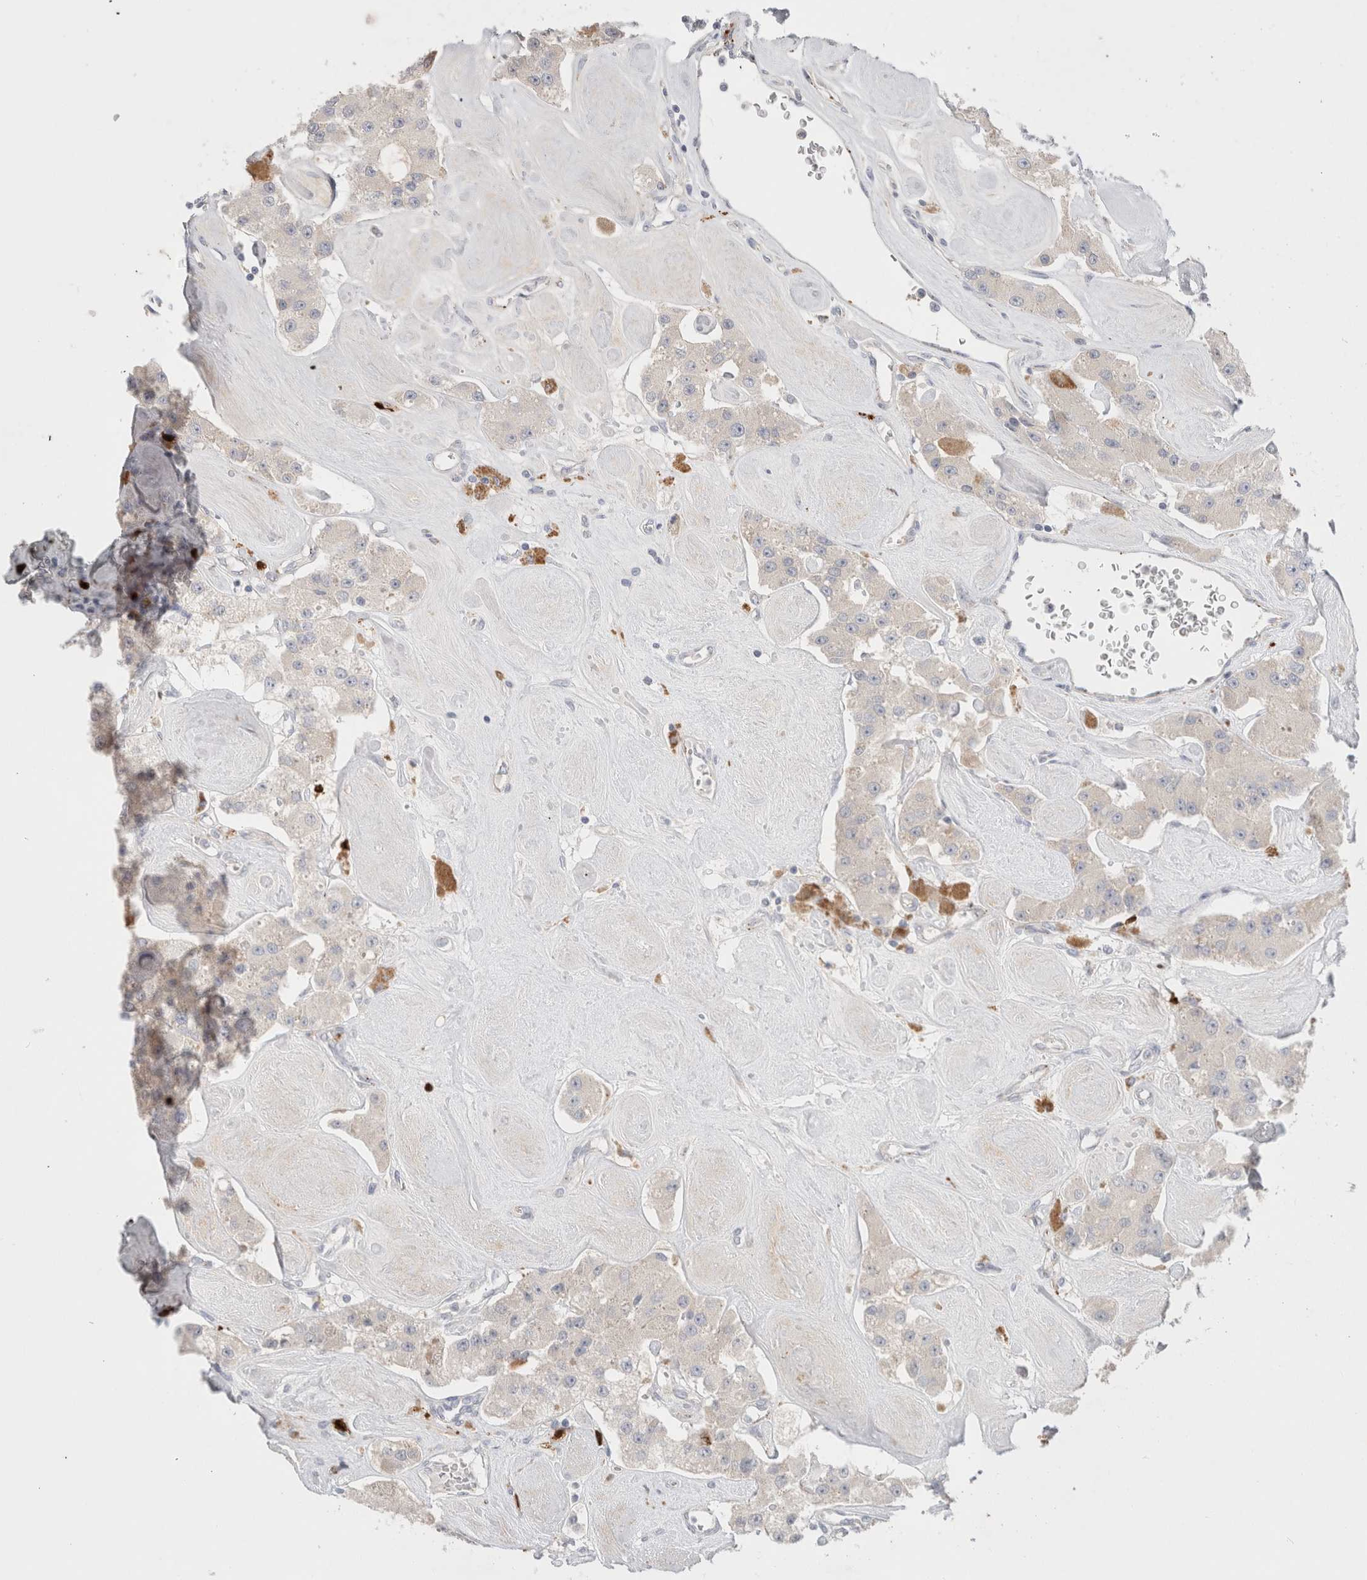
{"staining": {"intensity": "negative", "quantity": "none", "location": "none"}, "tissue": "carcinoid", "cell_type": "Tumor cells", "image_type": "cancer", "snomed": [{"axis": "morphology", "description": "Carcinoid, malignant, NOS"}, {"axis": "topography", "description": "Pancreas"}], "caption": "Photomicrograph shows no significant protein positivity in tumor cells of carcinoid (malignant).", "gene": "HPGDS", "patient": {"sex": "male", "age": 41}}